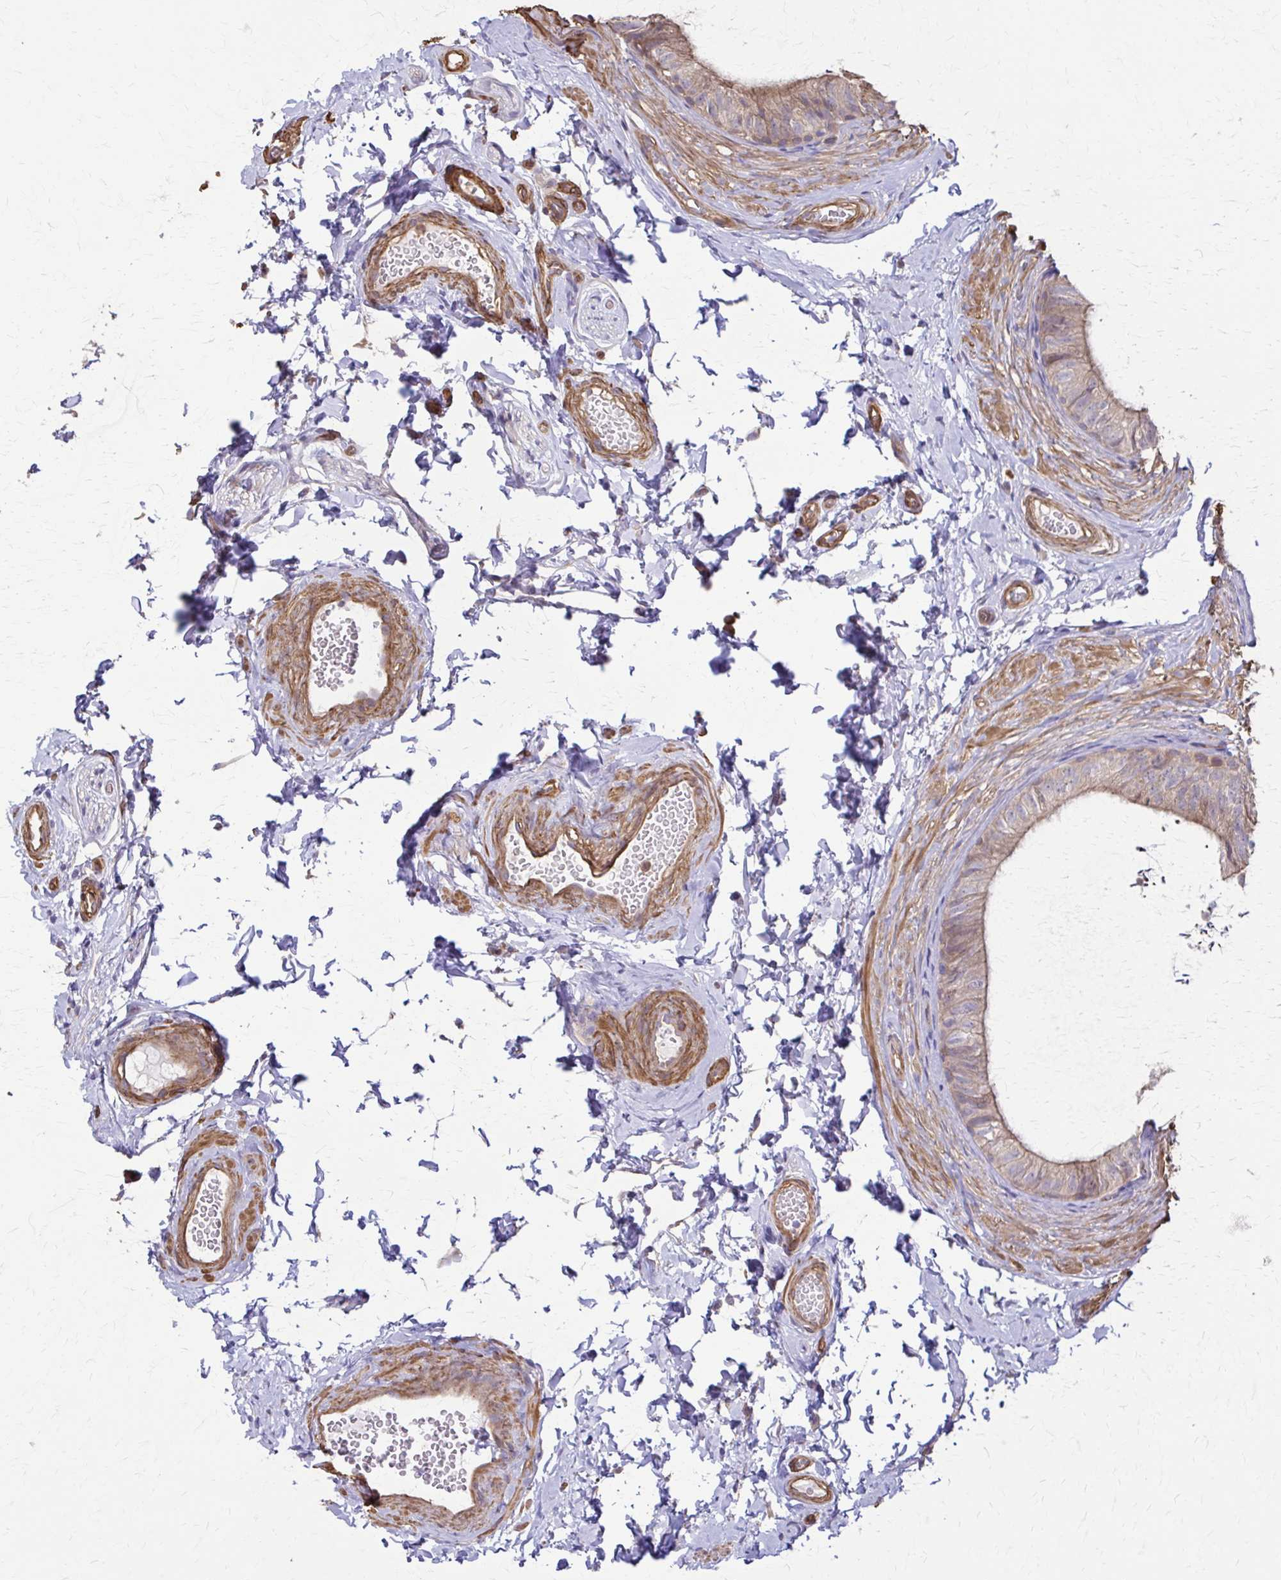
{"staining": {"intensity": "moderate", "quantity": "25%-75%", "location": "cytoplasmic/membranous"}, "tissue": "epididymis", "cell_type": "Glandular cells", "image_type": "normal", "snomed": [{"axis": "morphology", "description": "Normal tissue, NOS"}, {"axis": "topography", "description": "Epididymis, spermatic cord, NOS"}, {"axis": "topography", "description": "Epididymis"}, {"axis": "topography", "description": "Peripheral nerve tissue"}], "caption": "Glandular cells show medium levels of moderate cytoplasmic/membranous positivity in approximately 25%-75% of cells in benign epididymis.", "gene": "DSP", "patient": {"sex": "male", "age": 29}}